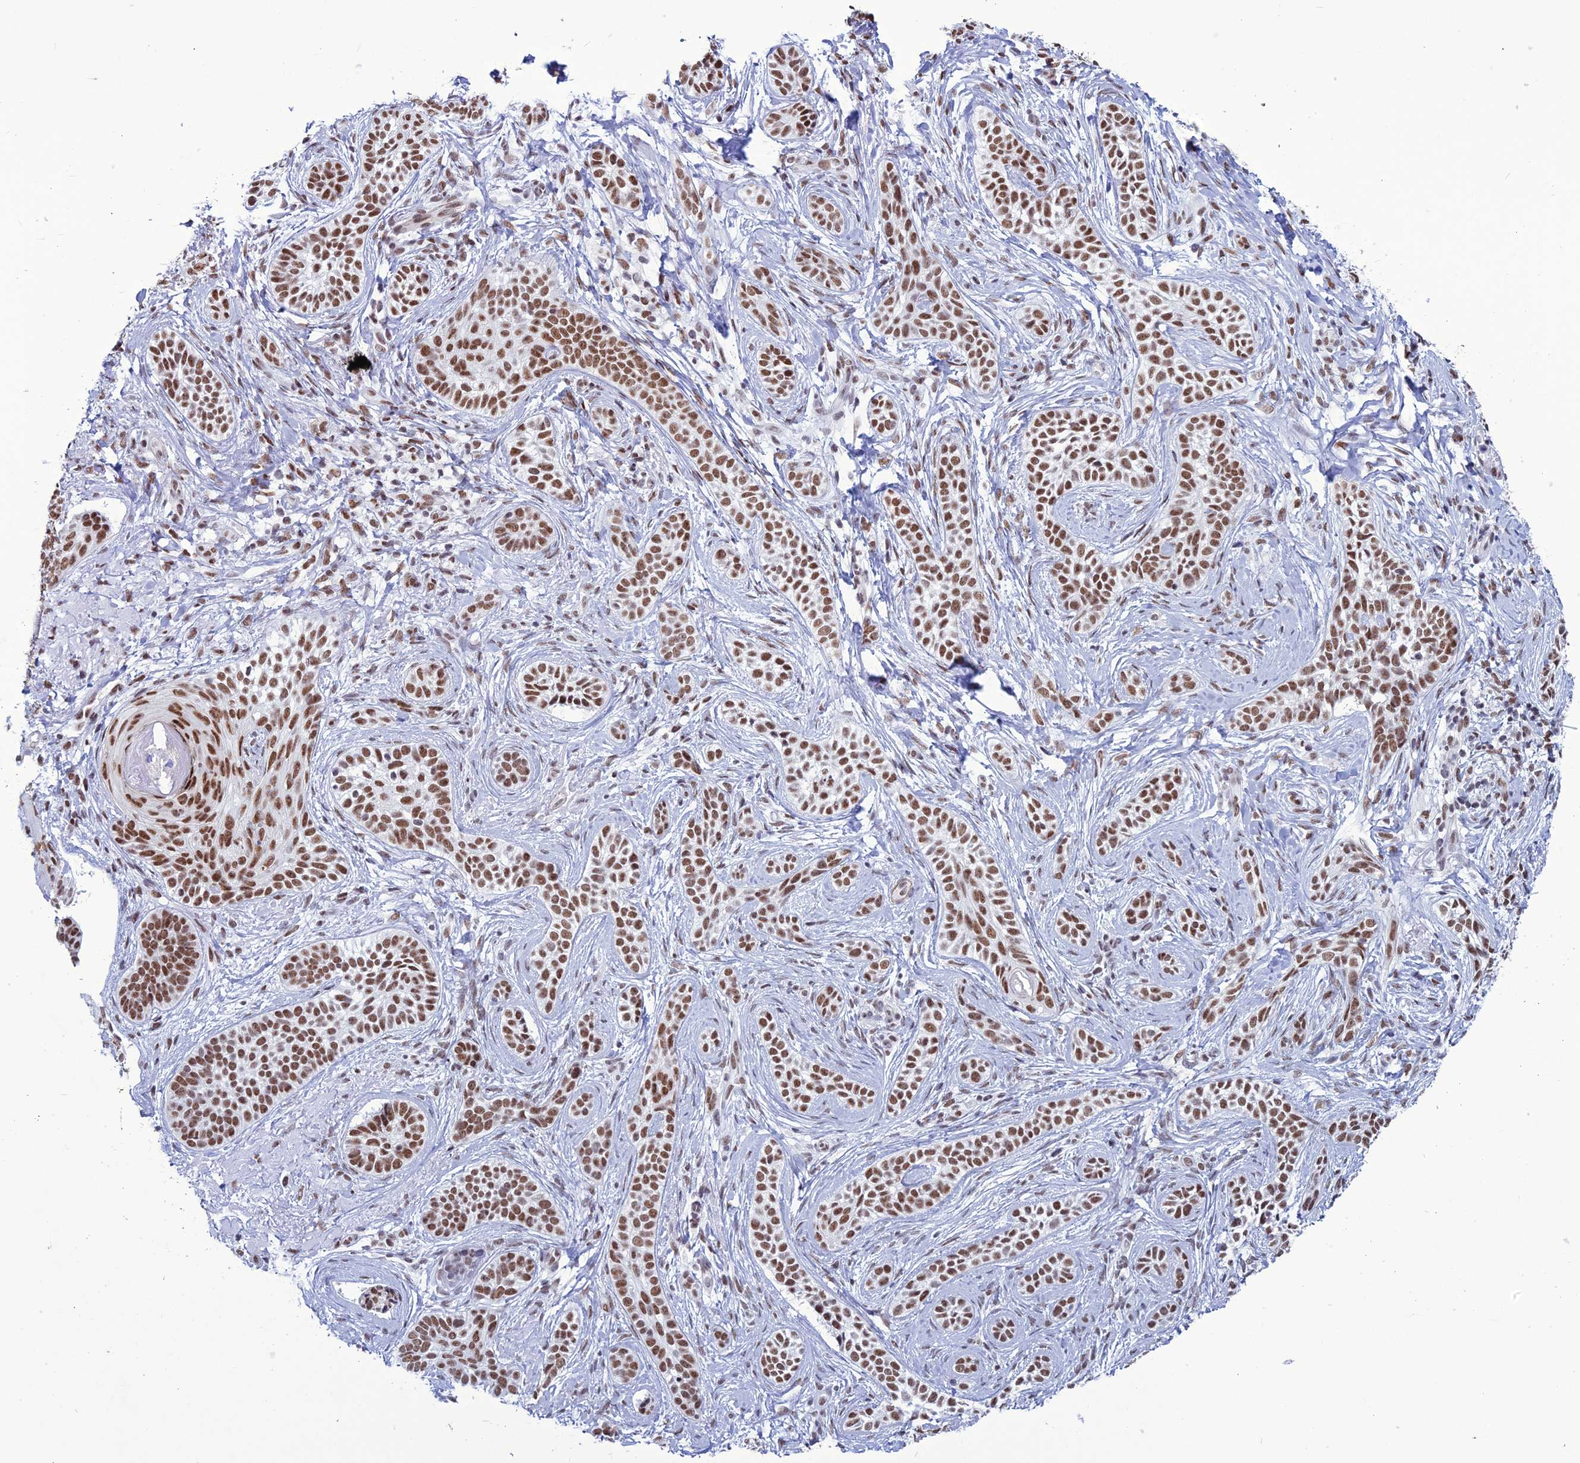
{"staining": {"intensity": "moderate", "quantity": ">75%", "location": "nuclear"}, "tissue": "skin cancer", "cell_type": "Tumor cells", "image_type": "cancer", "snomed": [{"axis": "morphology", "description": "Basal cell carcinoma"}, {"axis": "topography", "description": "Skin"}], "caption": "This photomicrograph exhibits immunohistochemistry (IHC) staining of basal cell carcinoma (skin), with medium moderate nuclear staining in approximately >75% of tumor cells.", "gene": "U2AF1", "patient": {"sex": "male", "age": 71}}